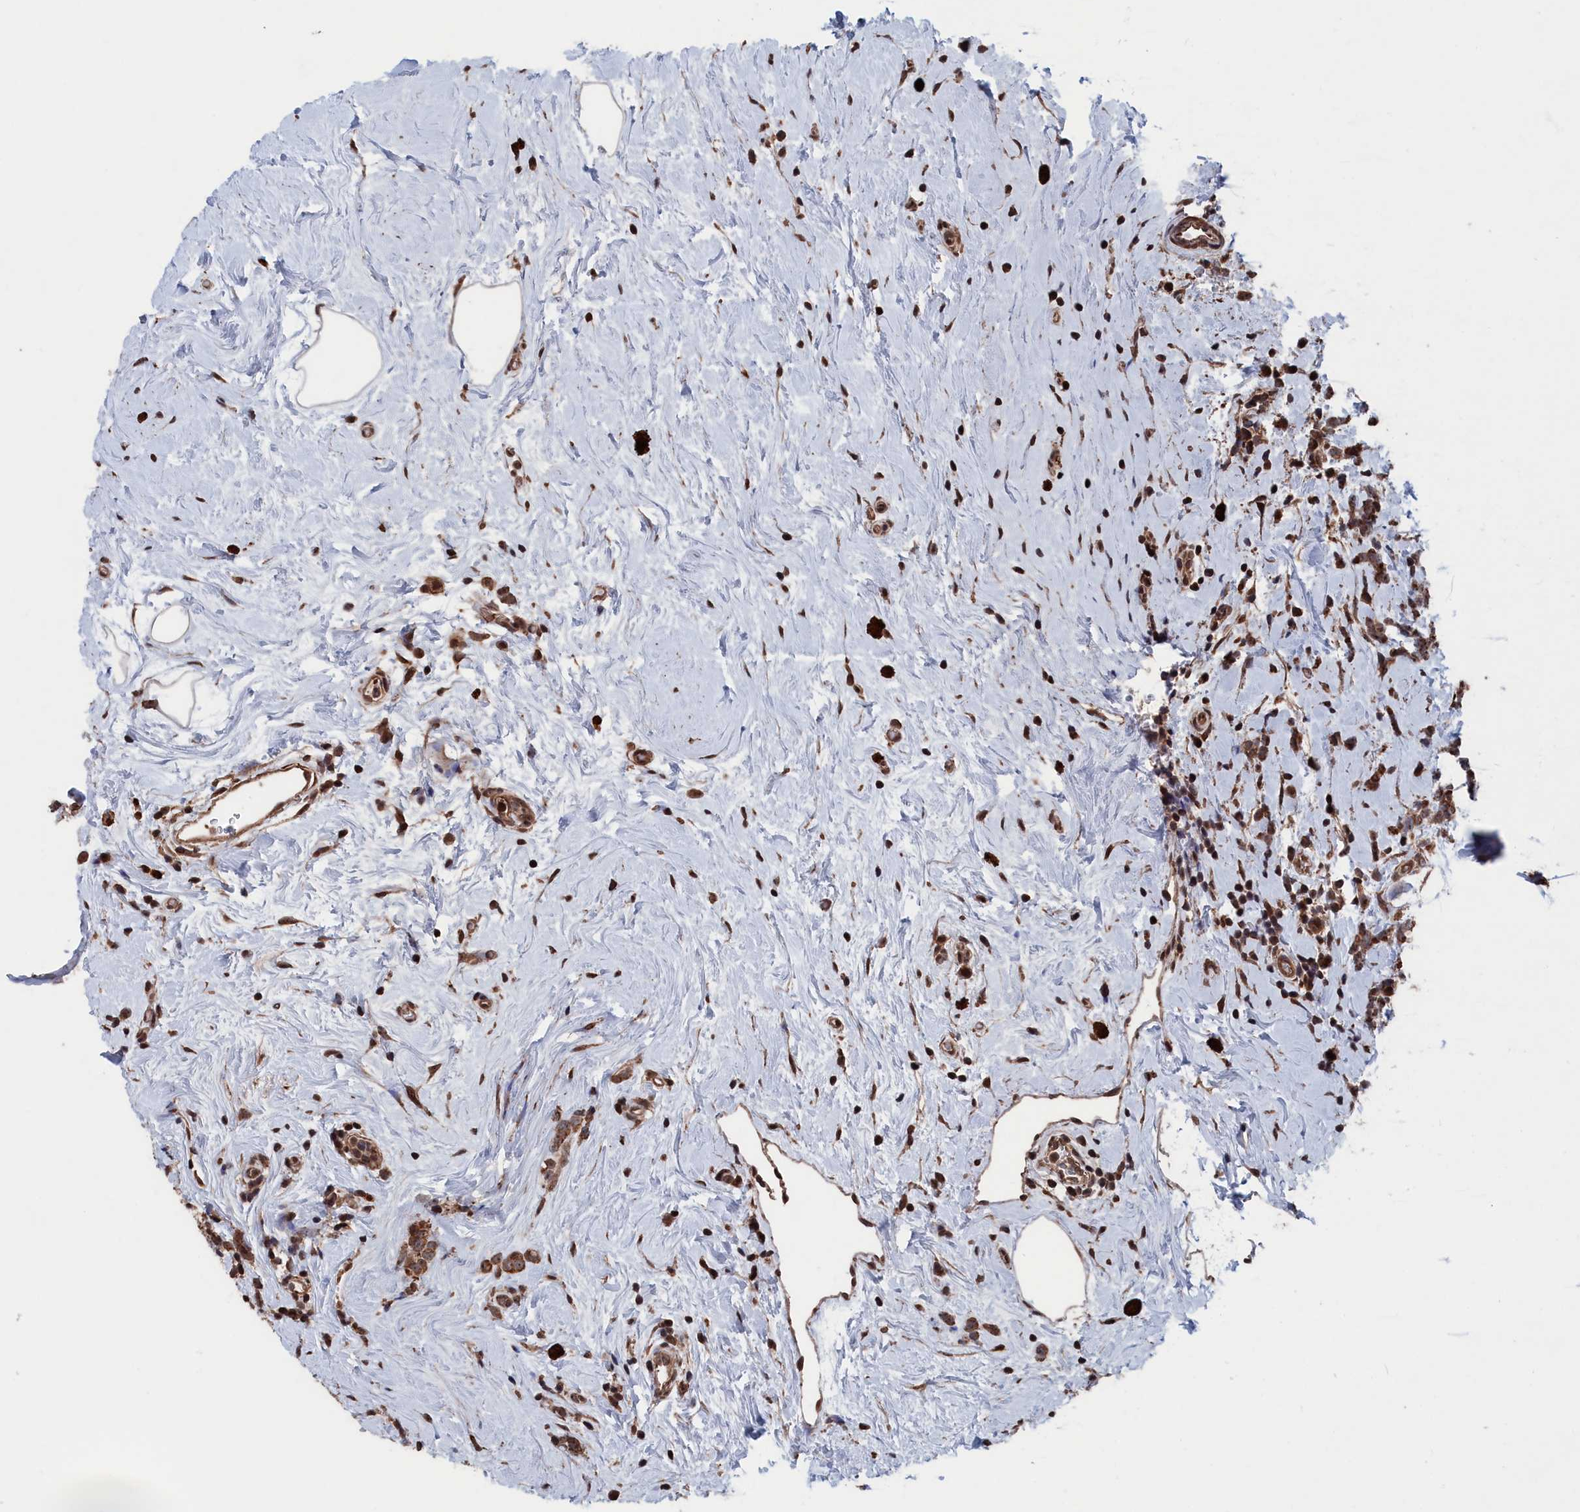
{"staining": {"intensity": "moderate", "quantity": ">75%", "location": "cytoplasmic/membranous,nuclear"}, "tissue": "breast cancer", "cell_type": "Tumor cells", "image_type": "cancer", "snomed": [{"axis": "morphology", "description": "Lobular carcinoma"}, {"axis": "topography", "description": "Breast"}], "caption": "The micrograph displays a brown stain indicating the presence of a protein in the cytoplasmic/membranous and nuclear of tumor cells in lobular carcinoma (breast). (brown staining indicates protein expression, while blue staining denotes nuclei).", "gene": "PDE12", "patient": {"sex": "female", "age": 58}}